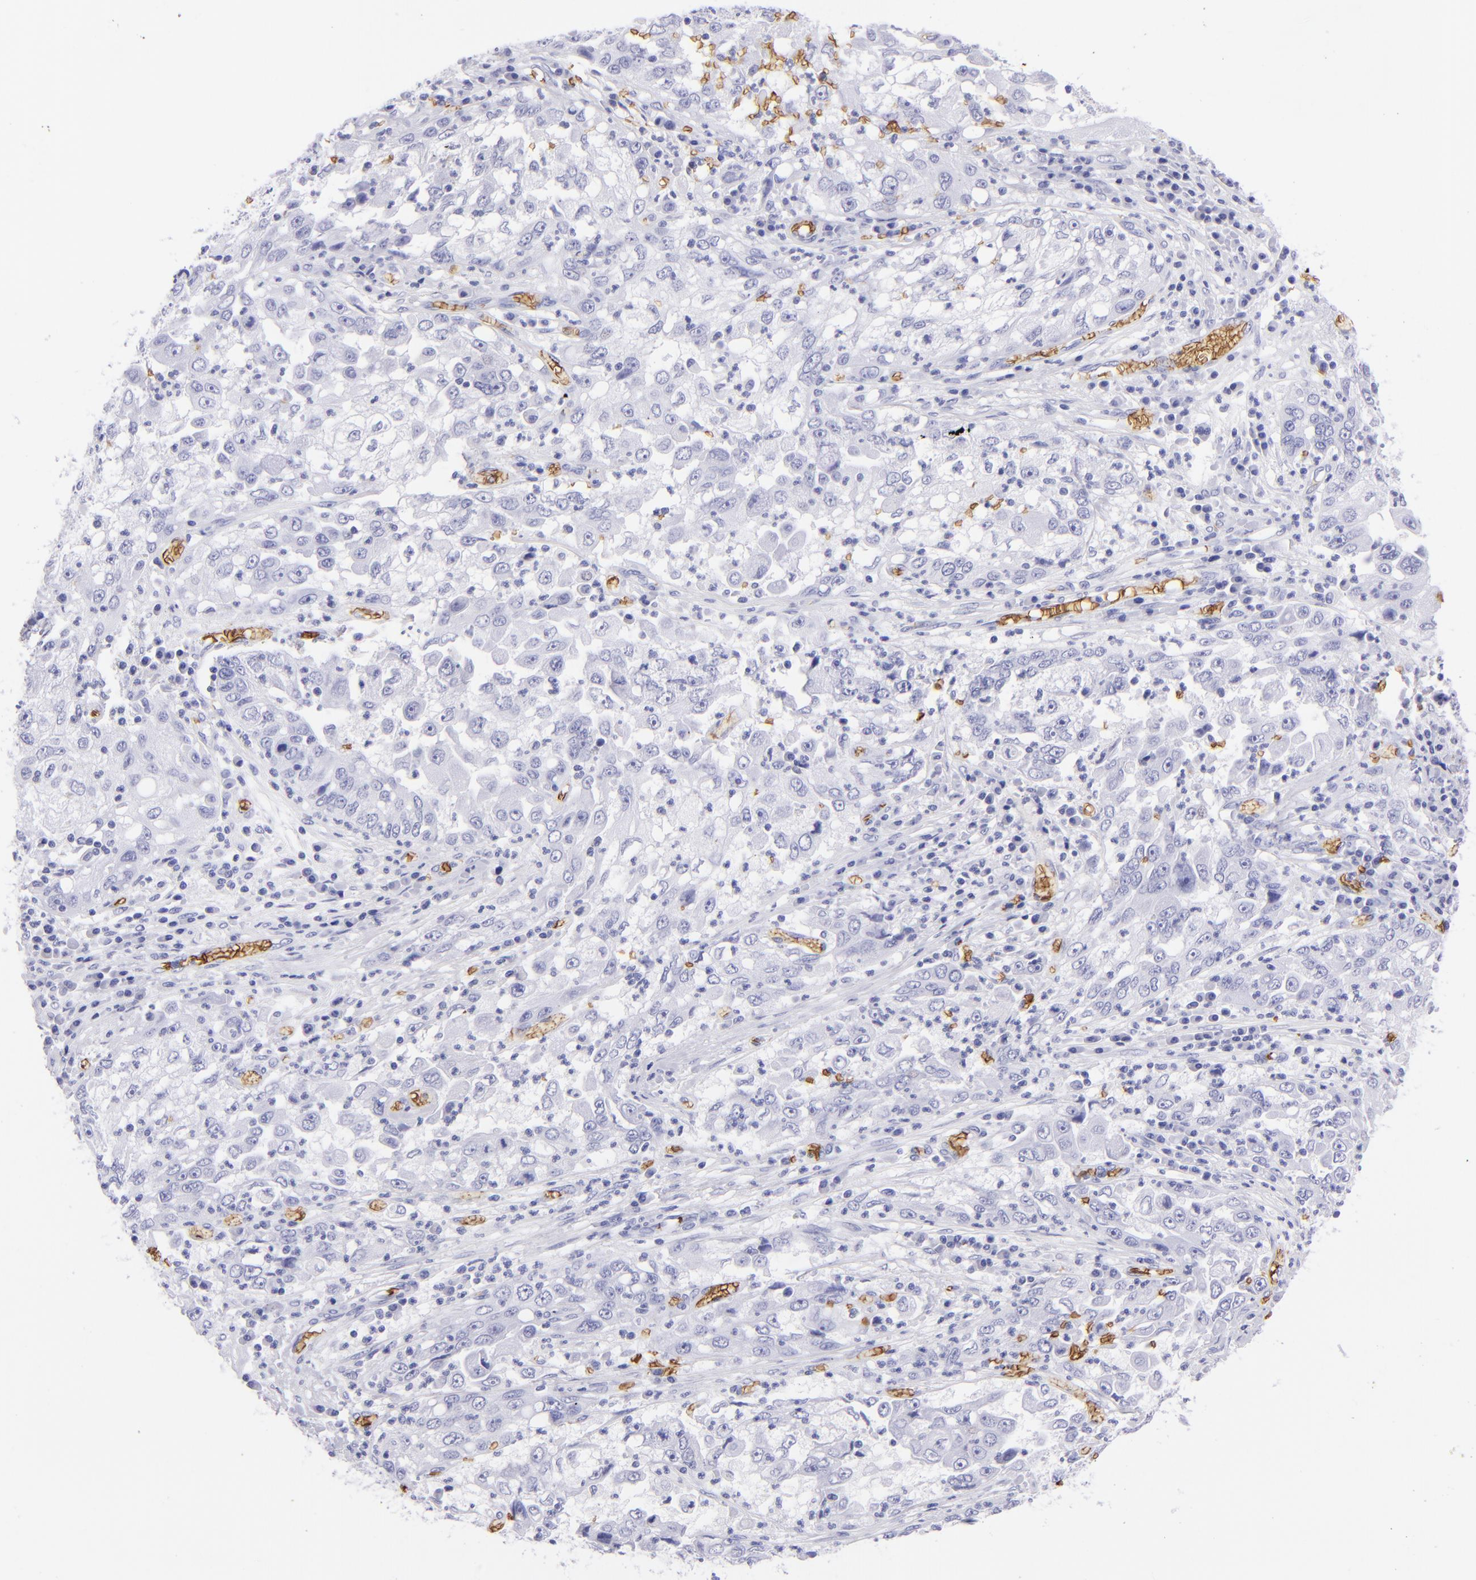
{"staining": {"intensity": "negative", "quantity": "none", "location": "none"}, "tissue": "cervical cancer", "cell_type": "Tumor cells", "image_type": "cancer", "snomed": [{"axis": "morphology", "description": "Squamous cell carcinoma, NOS"}, {"axis": "topography", "description": "Cervix"}], "caption": "DAB (3,3'-diaminobenzidine) immunohistochemical staining of cervical cancer (squamous cell carcinoma) displays no significant positivity in tumor cells.", "gene": "GYPA", "patient": {"sex": "female", "age": 36}}